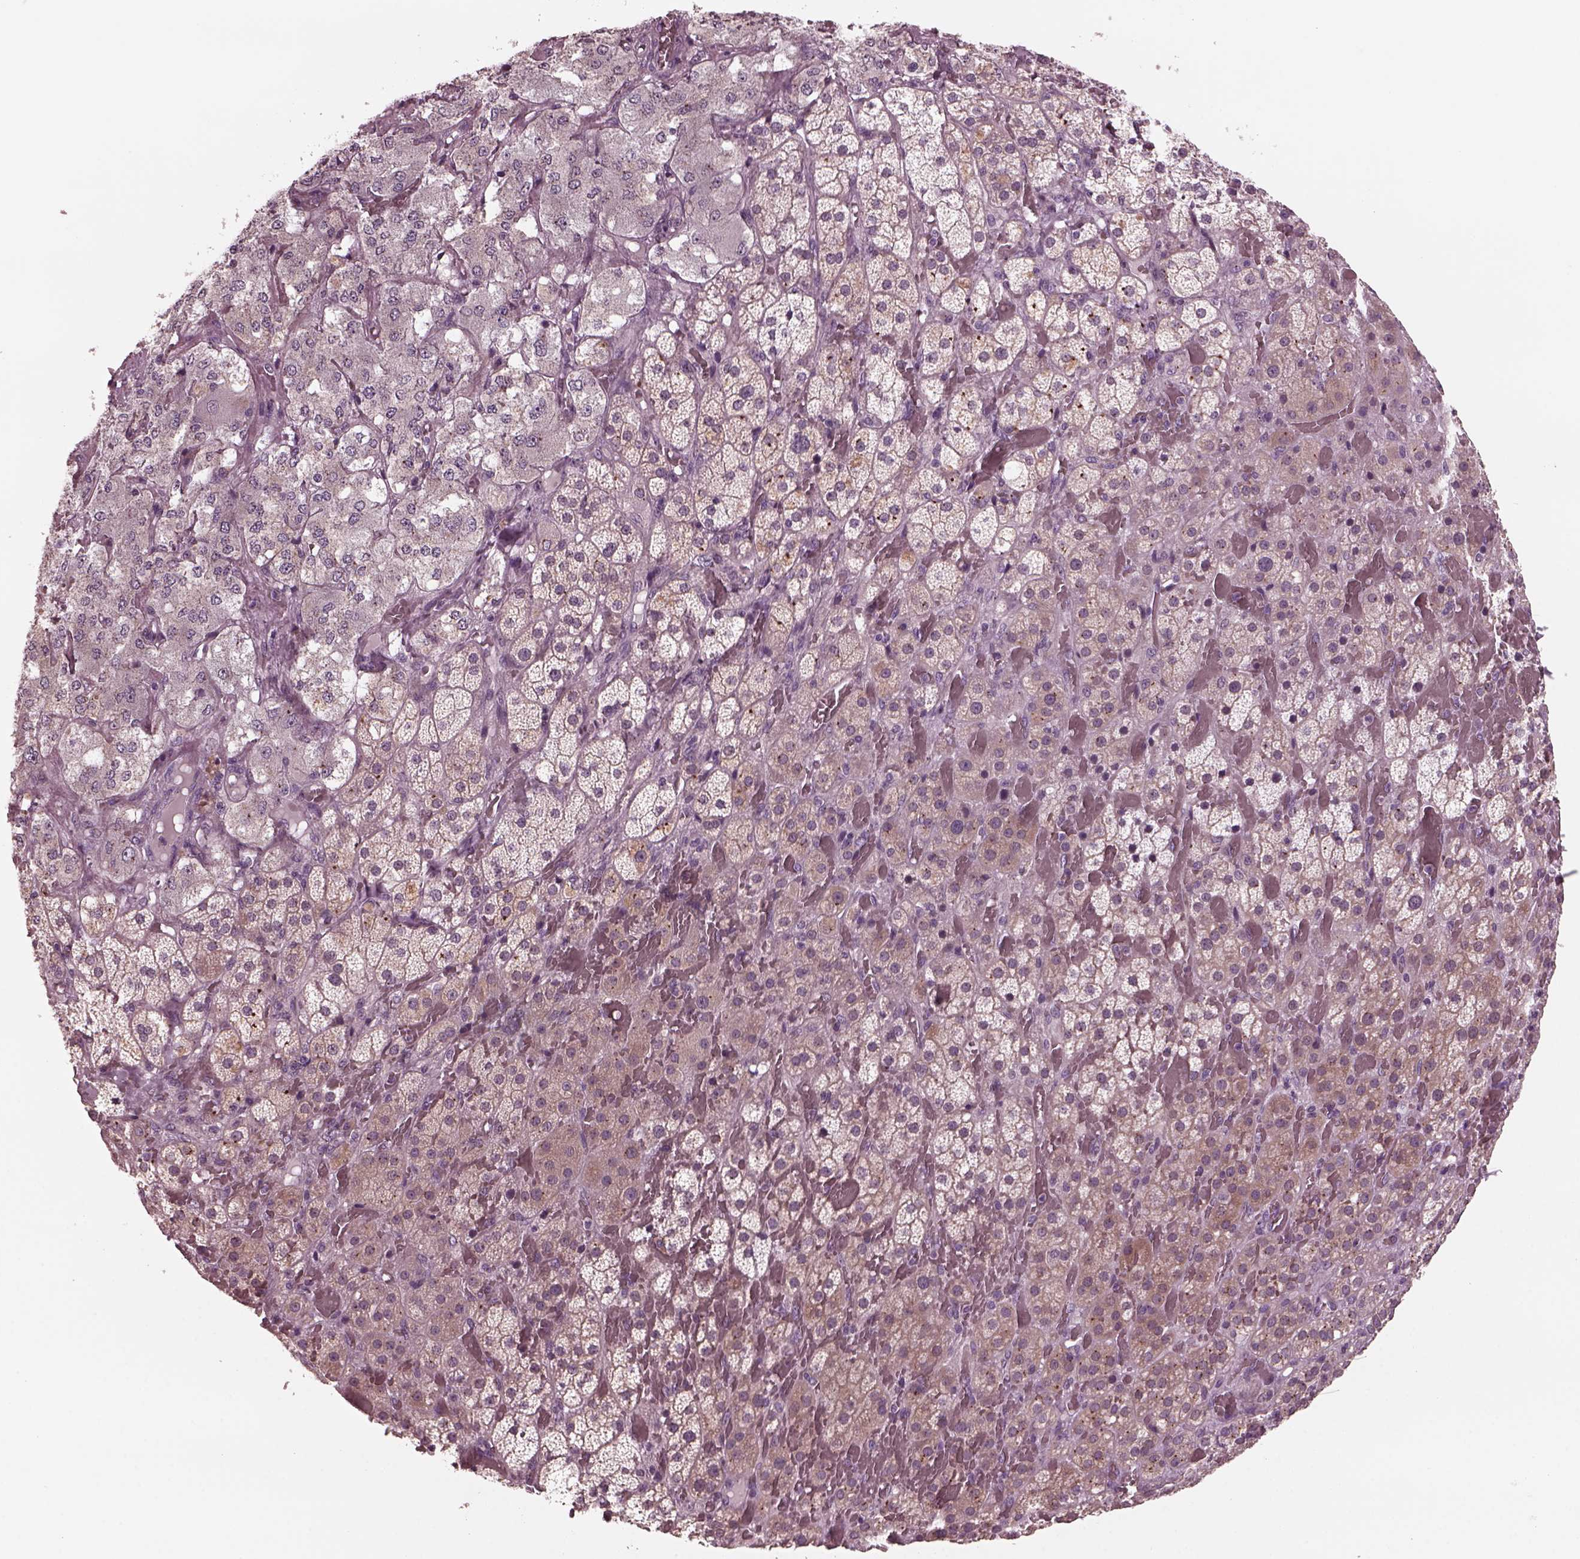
{"staining": {"intensity": "weak", "quantity": "<25%", "location": "cytoplasmic/membranous"}, "tissue": "adrenal gland", "cell_type": "Glandular cells", "image_type": "normal", "snomed": [{"axis": "morphology", "description": "Normal tissue, NOS"}, {"axis": "topography", "description": "Adrenal gland"}], "caption": "Adrenal gland stained for a protein using immunohistochemistry exhibits no expression glandular cells.", "gene": "SAXO1", "patient": {"sex": "male", "age": 57}}